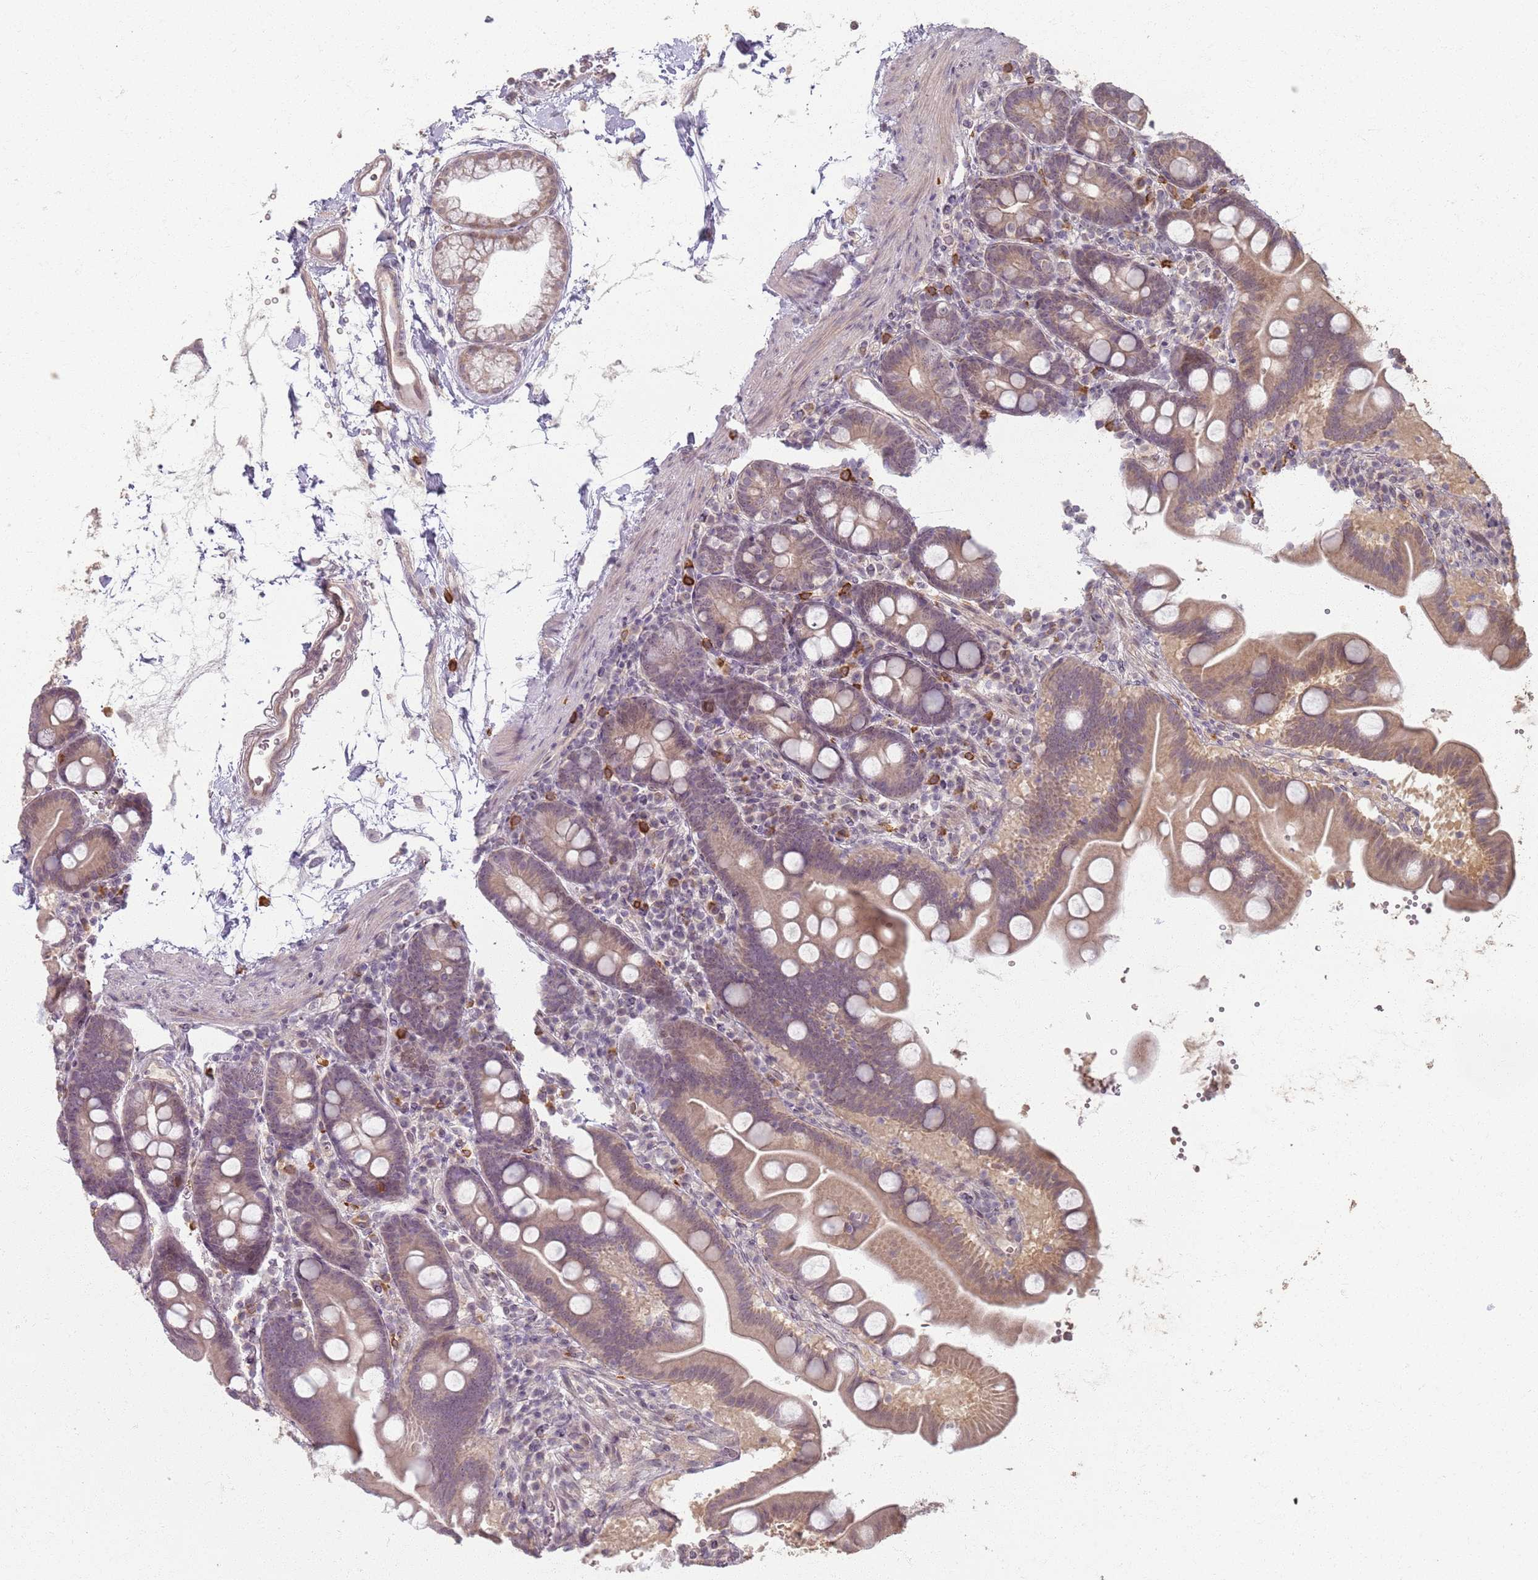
{"staining": {"intensity": "weak", "quantity": "25%-75%", "location": "cytoplasmic/membranous"}, "tissue": "duodenum", "cell_type": "Glandular cells", "image_type": "normal", "snomed": [{"axis": "morphology", "description": "Normal tissue, NOS"}, {"axis": "topography", "description": "Duodenum"}], "caption": "IHC micrograph of normal duodenum: human duodenum stained using immunohistochemistry (IHC) reveals low levels of weak protein expression localized specifically in the cytoplasmic/membranous of glandular cells, appearing as a cytoplasmic/membranous brown color.", "gene": "CCDC168", "patient": {"sex": "male", "age": 54}}